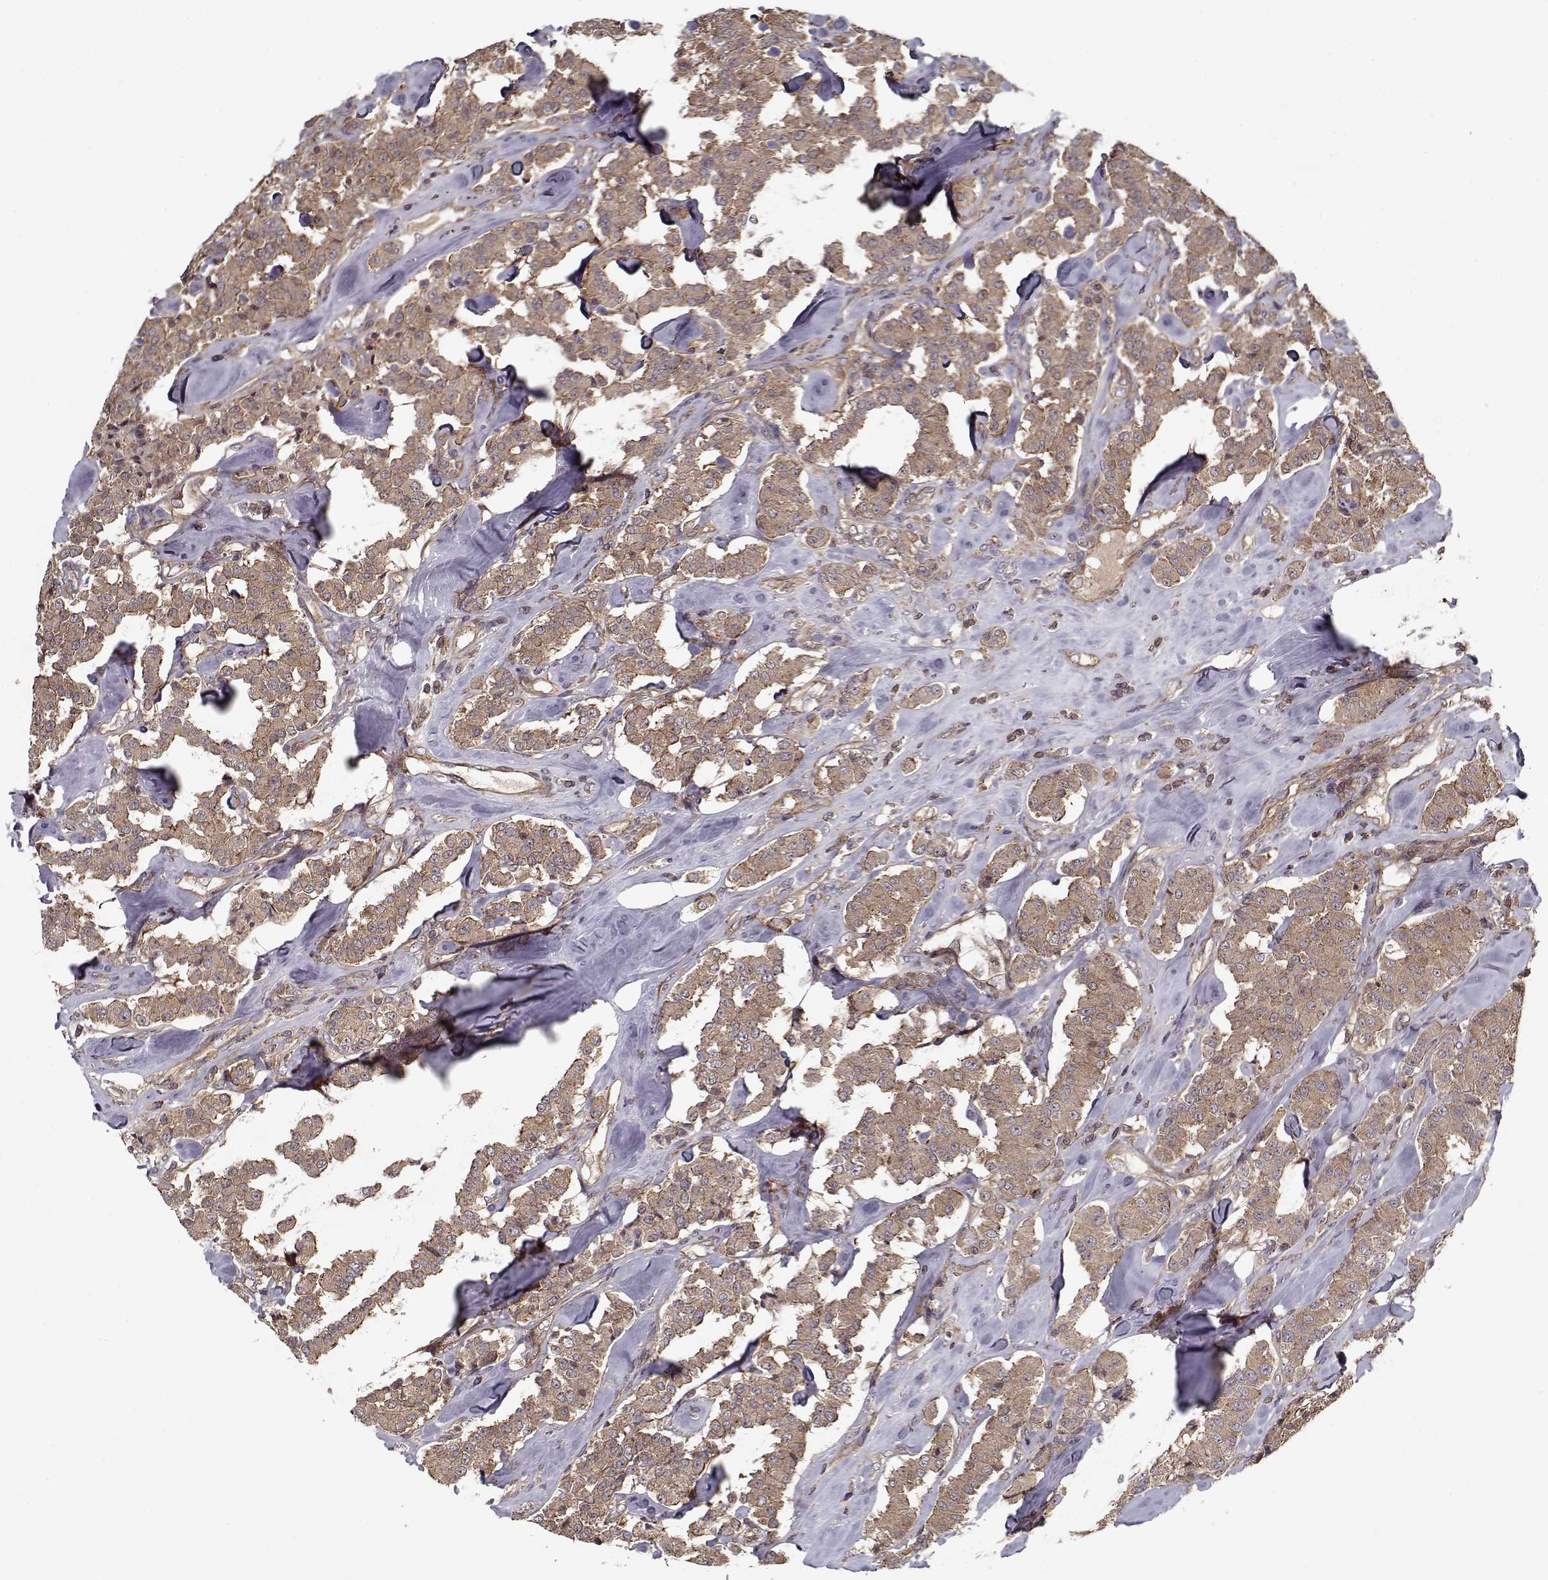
{"staining": {"intensity": "moderate", "quantity": ">75%", "location": "cytoplasmic/membranous"}, "tissue": "carcinoid", "cell_type": "Tumor cells", "image_type": "cancer", "snomed": [{"axis": "morphology", "description": "Carcinoid, malignant, NOS"}, {"axis": "topography", "description": "Pancreas"}], "caption": "DAB (3,3'-diaminobenzidine) immunohistochemical staining of human malignant carcinoid displays moderate cytoplasmic/membranous protein staining in about >75% of tumor cells. The protein is stained brown, and the nuclei are stained in blue (DAB (3,3'-diaminobenzidine) IHC with brightfield microscopy, high magnification).", "gene": "PPP1R12A", "patient": {"sex": "male", "age": 41}}